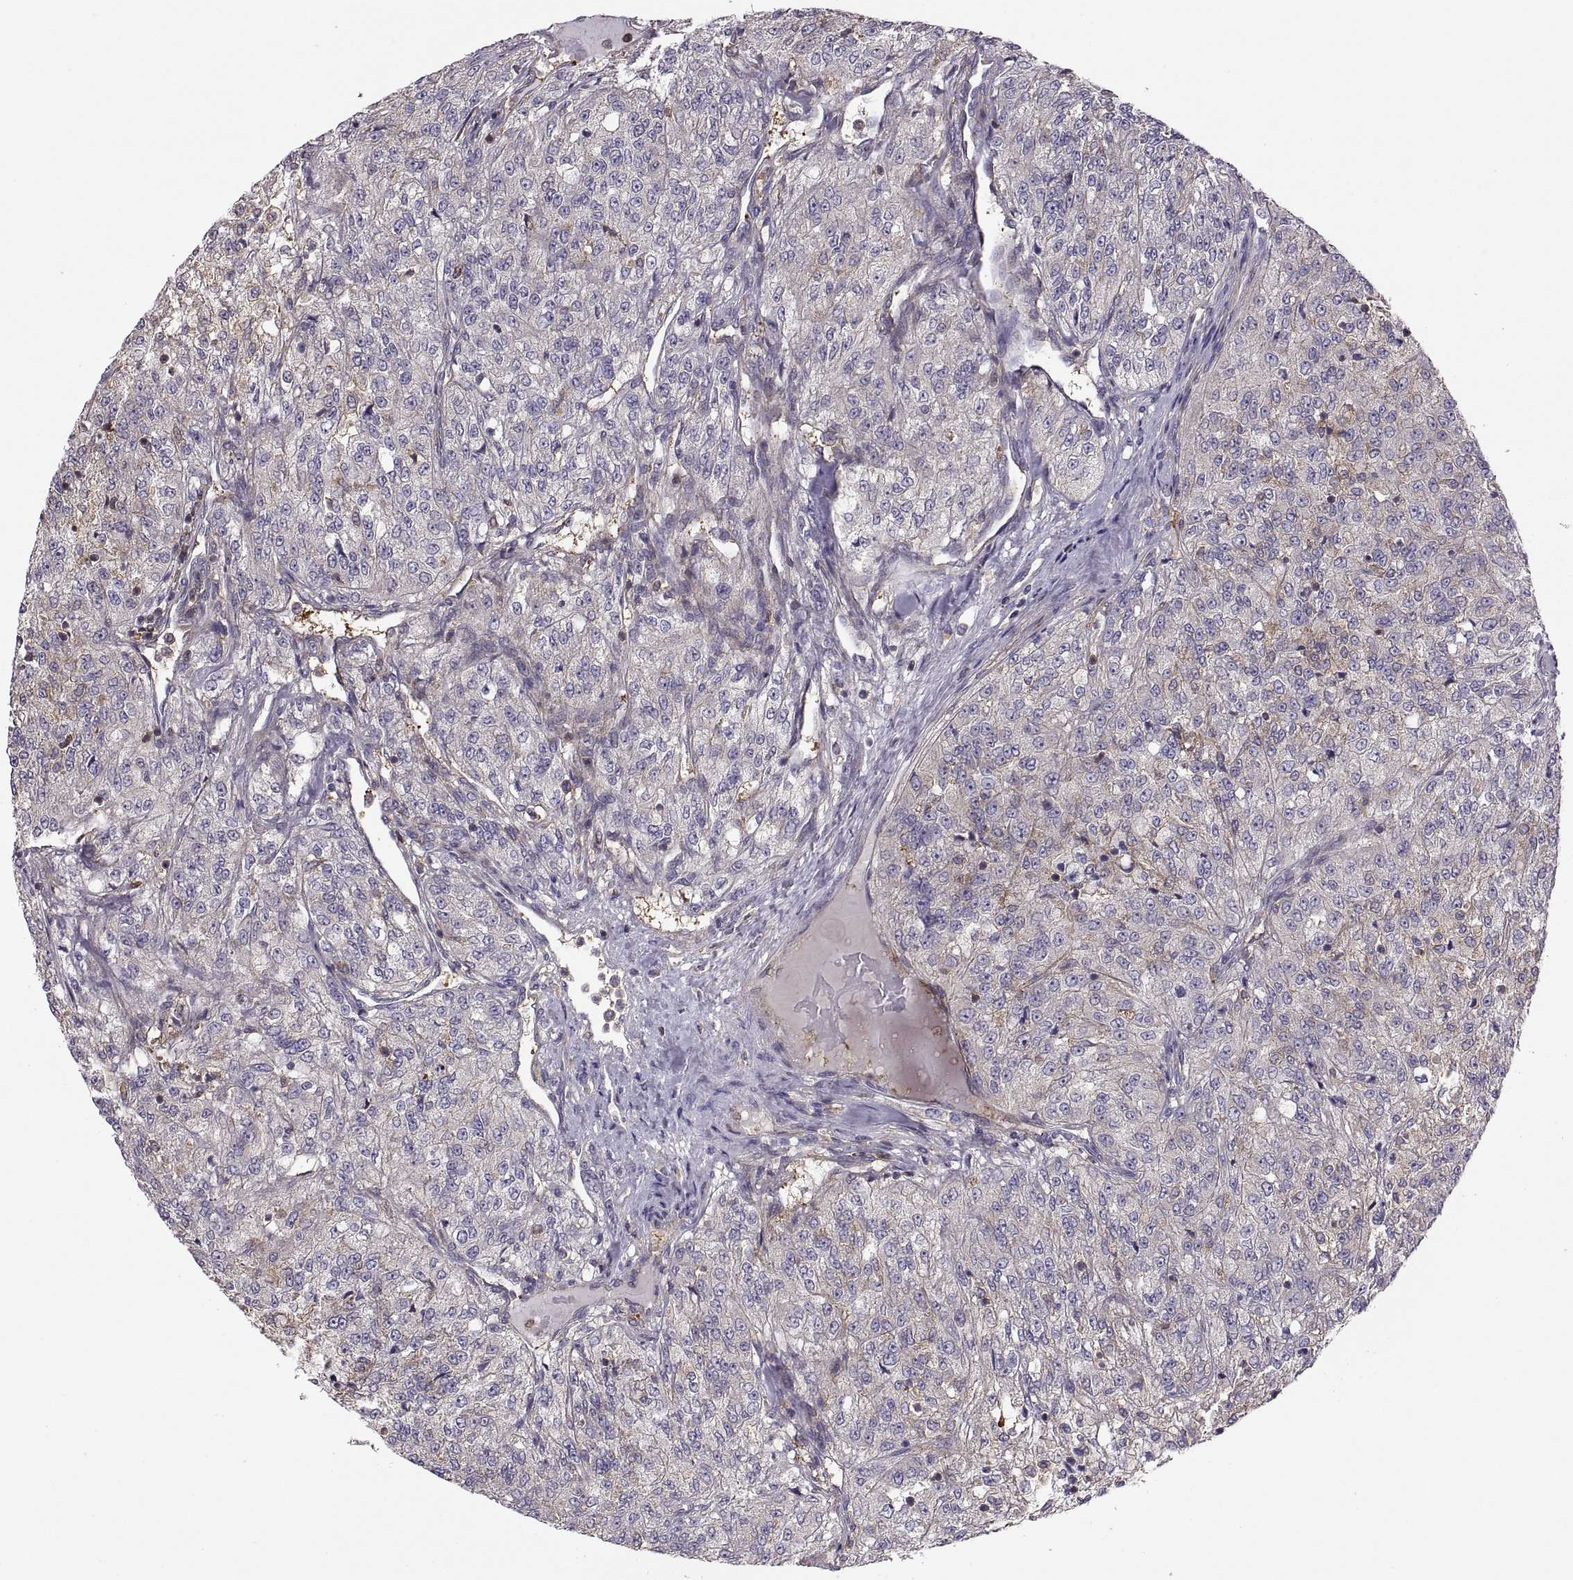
{"staining": {"intensity": "weak", "quantity": "<25%", "location": "cytoplasmic/membranous"}, "tissue": "renal cancer", "cell_type": "Tumor cells", "image_type": "cancer", "snomed": [{"axis": "morphology", "description": "Adenocarcinoma, NOS"}, {"axis": "topography", "description": "Kidney"}], "caption": "Immunohistochemistry (IHC) micrograph of renal cancer stained for a protein (brown), which reveals no positivity in tumor cells.", "gene": "SPATA32", "patient": {"sex": "female", "age": 63}}